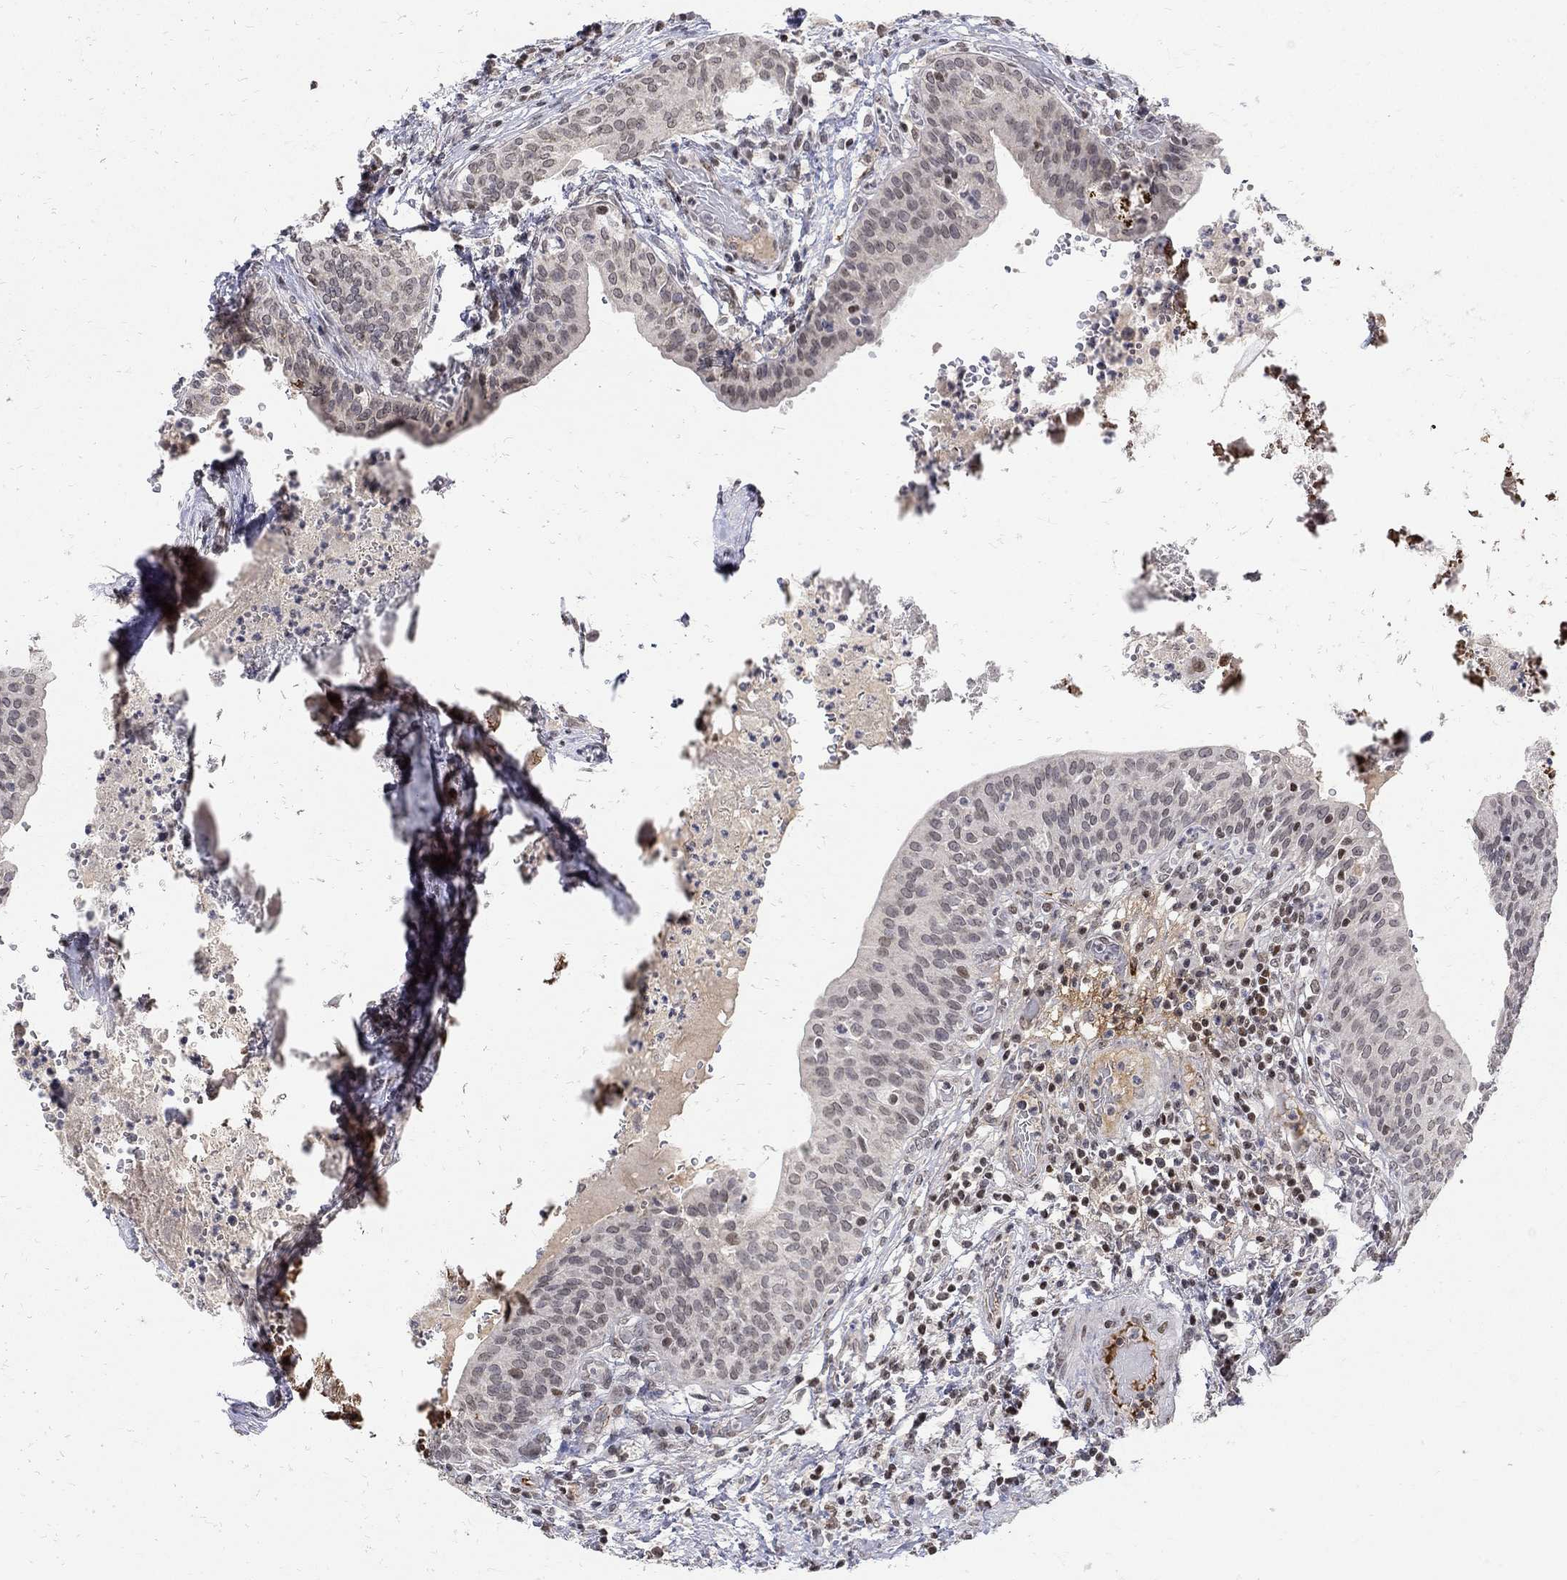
{"staining": {"intensity": "negative", "quantity": "none", "location": "none"}, "tissue": "urinary bladder", "cell_type": "Urothelial cells", "image_type": "normal", "snomed": [{"axis": "morphology", "description": "Normal tissue, NOS"}, {"axis": "topography", "description": "Urinary bladder"}], "caption": "IHC of normal urinary bladder displays no positivity in urothelial cells. (DAB IHC visualized using brightfield microscopy, high magnification).", "gene": "KLF12", "patient": {"sex": "male", "age": 66}}